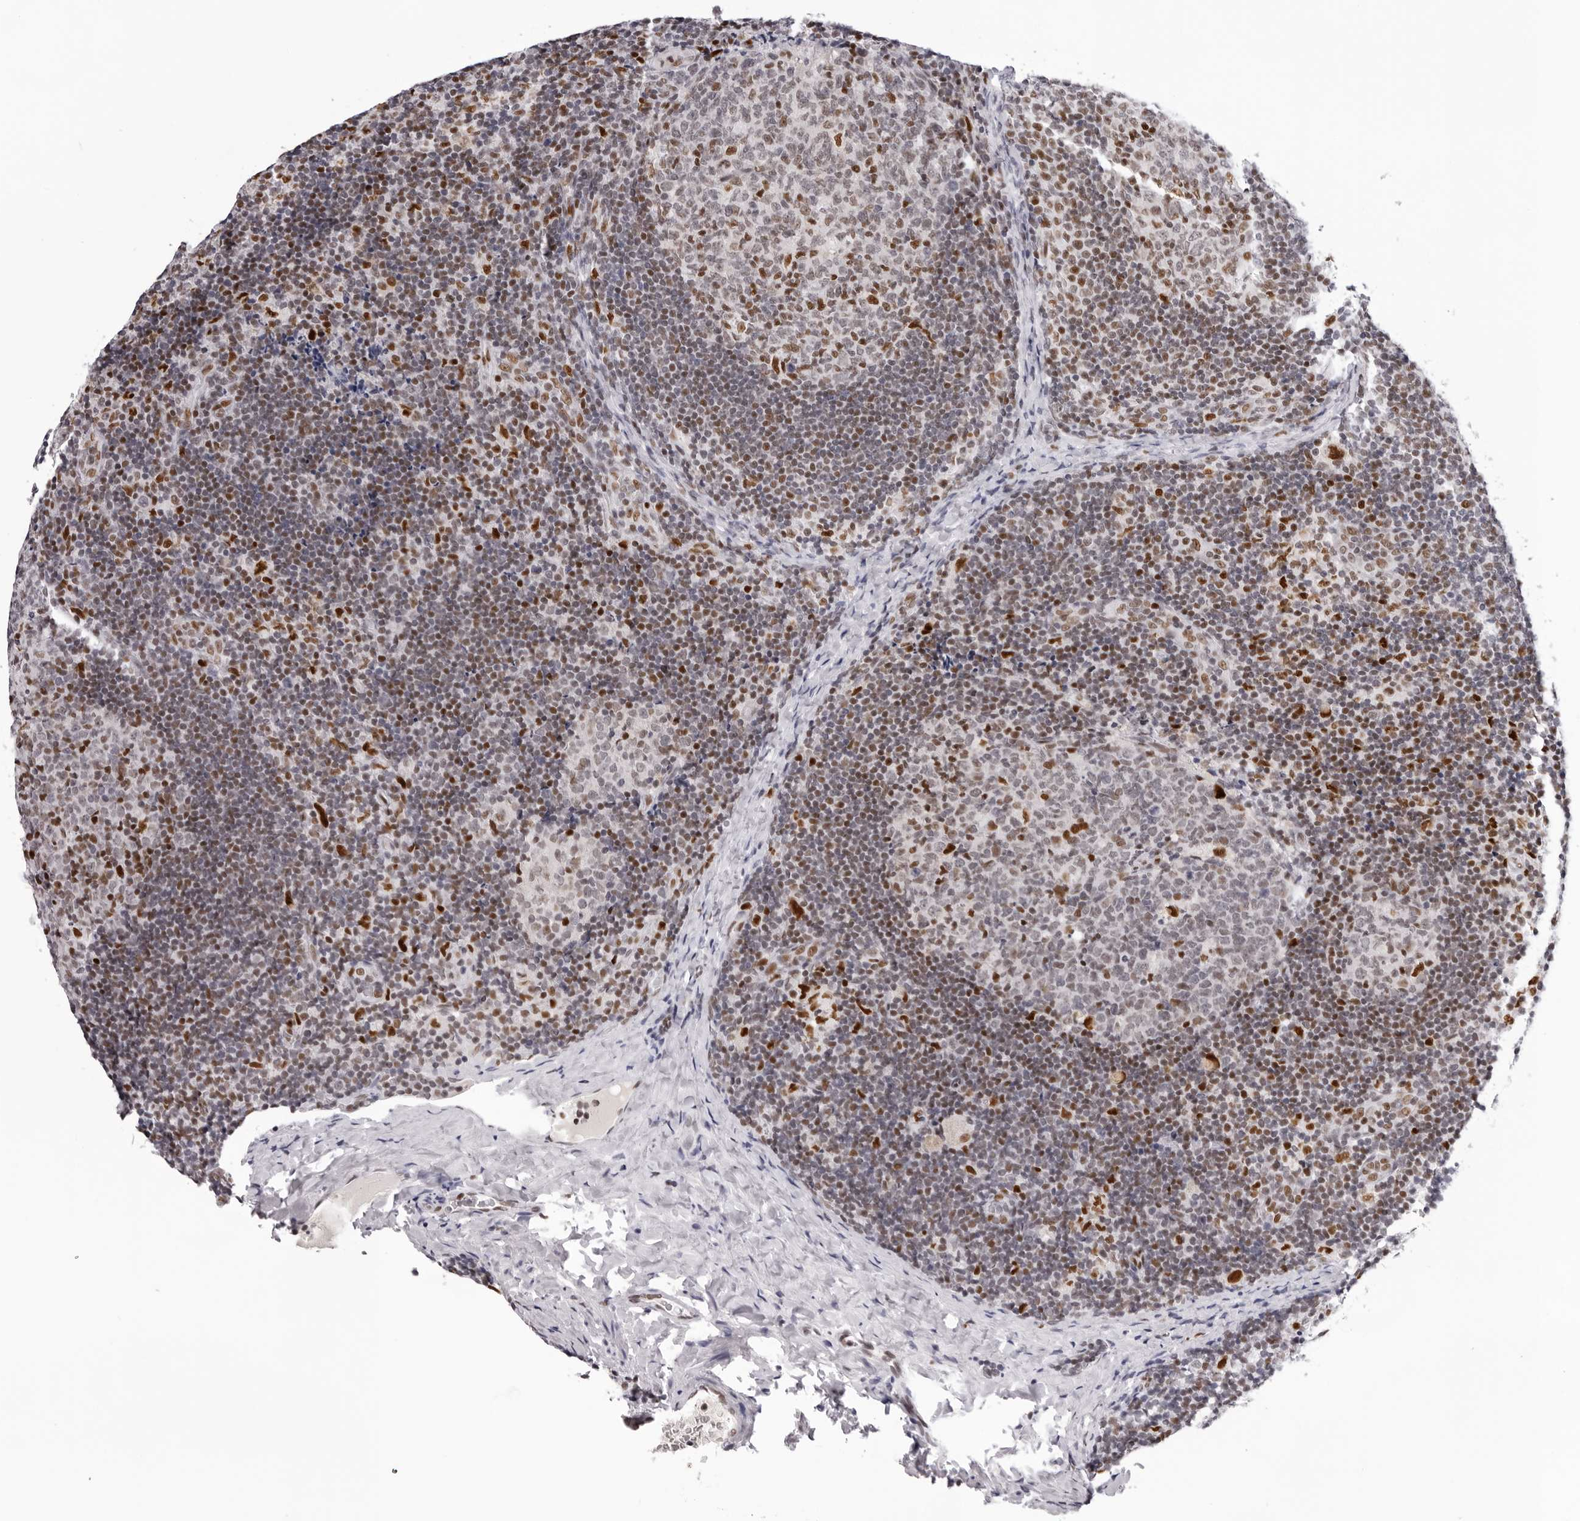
{"staining": {"intensity": "moderate", "quantity": "25%-75%", "location": "nuclear"}, "tissue": "lymph node", "cell_type": "Germinal center cells", "image_type": "normal", "snomed": [{"axis": "morphology", "description": "Normal tissue, NOS"}, {"axis": "topography", "description": "Lymph node"}], "caption": "Lymph node stained for a protein exhibits moderate nuclear positivity in germinal center cells. (IHC, brightfield microscopy, high magnification).", "gene": "OGG1", "patient": {"sex": "female", "age": 14}}